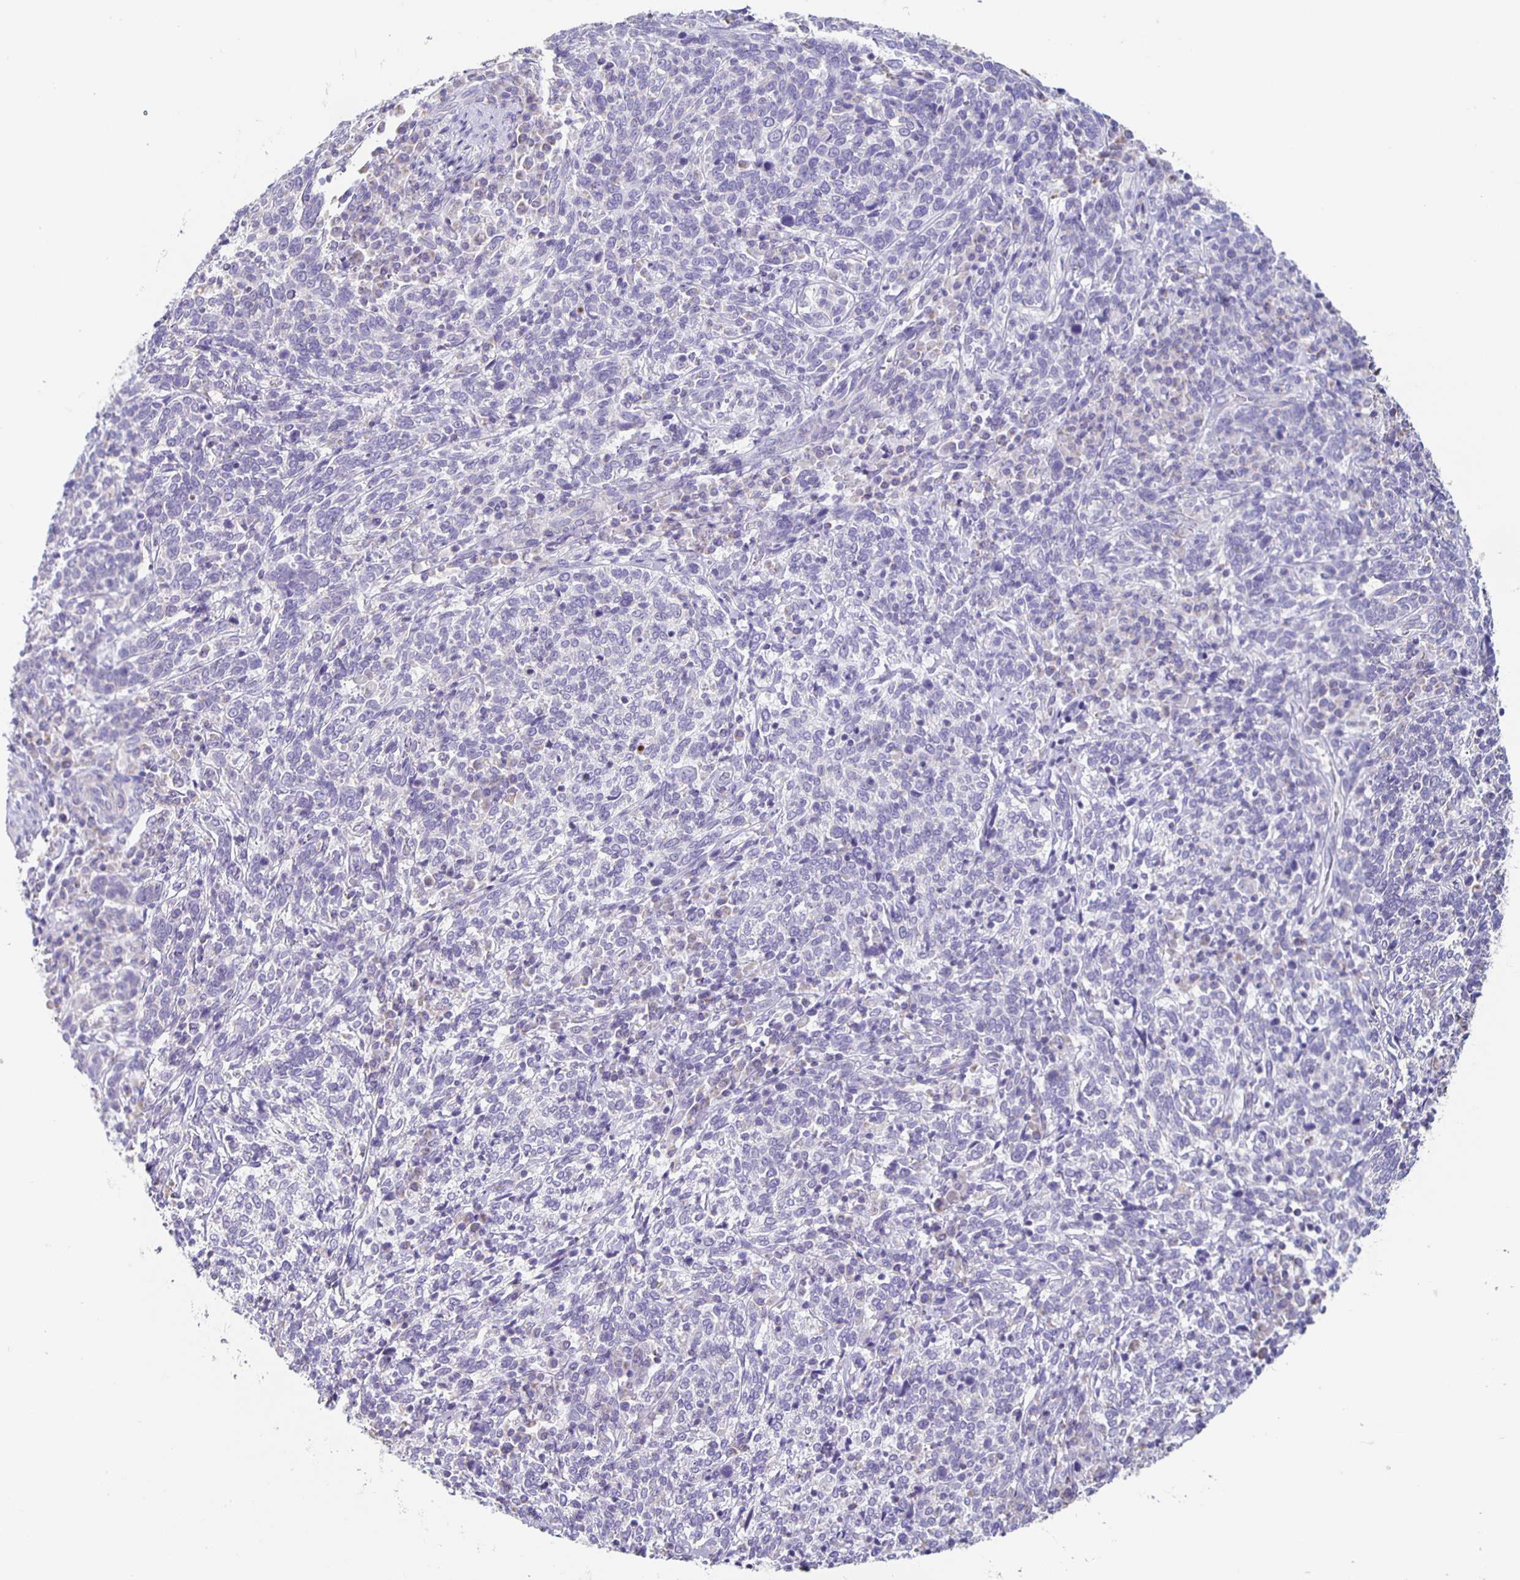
{"staining": {"intensity": "negative", "quantity": "none", "location": "none"}, "tissue": "cervical cancer", "cell_type": "Tumor cells", "image_type": "cancer", "snomed": [{"axis": "morphology", "description": "Squamous cell carcinoma, NOS"}, {"axis": "topography", "description": "Cervix"}], "caption": "Micrograph shows no protein positivity in tumor cells of squamous cell carcinoma (cervical) tissue. Brightfield microscopy of immunohistochemistry (IHC) stained with DAB (3,3'-diaminobenzidine) (brown) and hematoxylin (blue), captured at high magnification.", "gene": "TPPP", "patient": {"sex": "female", "age": 46}}